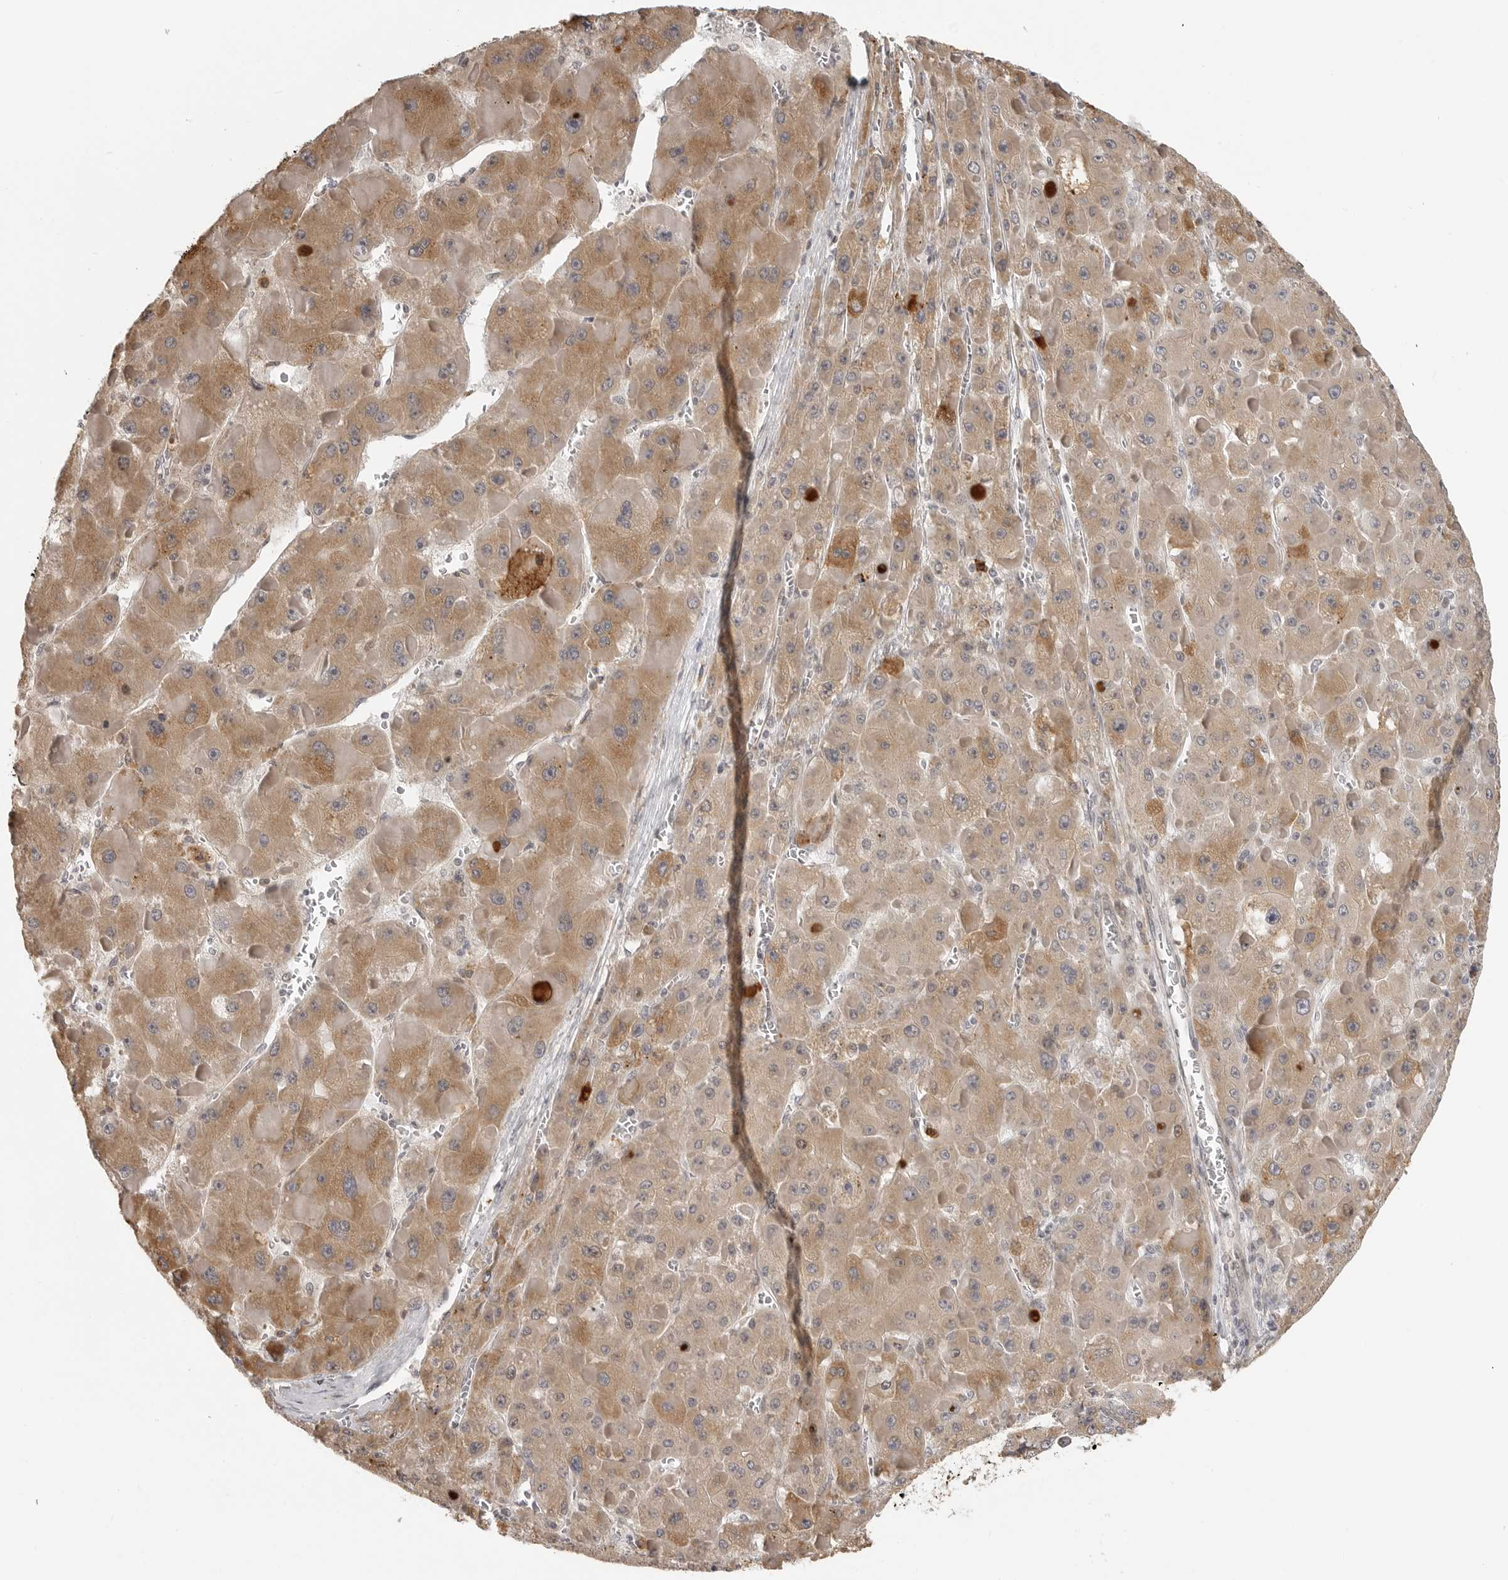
{"staining": {"intensity": "weak", "quantity": ">75%", "location": "cytoplasmic/membranous"}, "tissue": "liver cancer", "cell_type": "Tumor cells", "image_type": "cancer", "snomed": [{"axis": "morphology", "description": "Carcinoma, Hepatocellular, NOS"}, {"axis": "topography", "description": "Liver"}], "caption": "The photomicrograph shows staining of liver cancer, revealing weak cytoplasmic/membranous protein expression (brown color) within tumor cells.", "gene": "IDO1", "patient": {"sex": "female", "age": 73}}